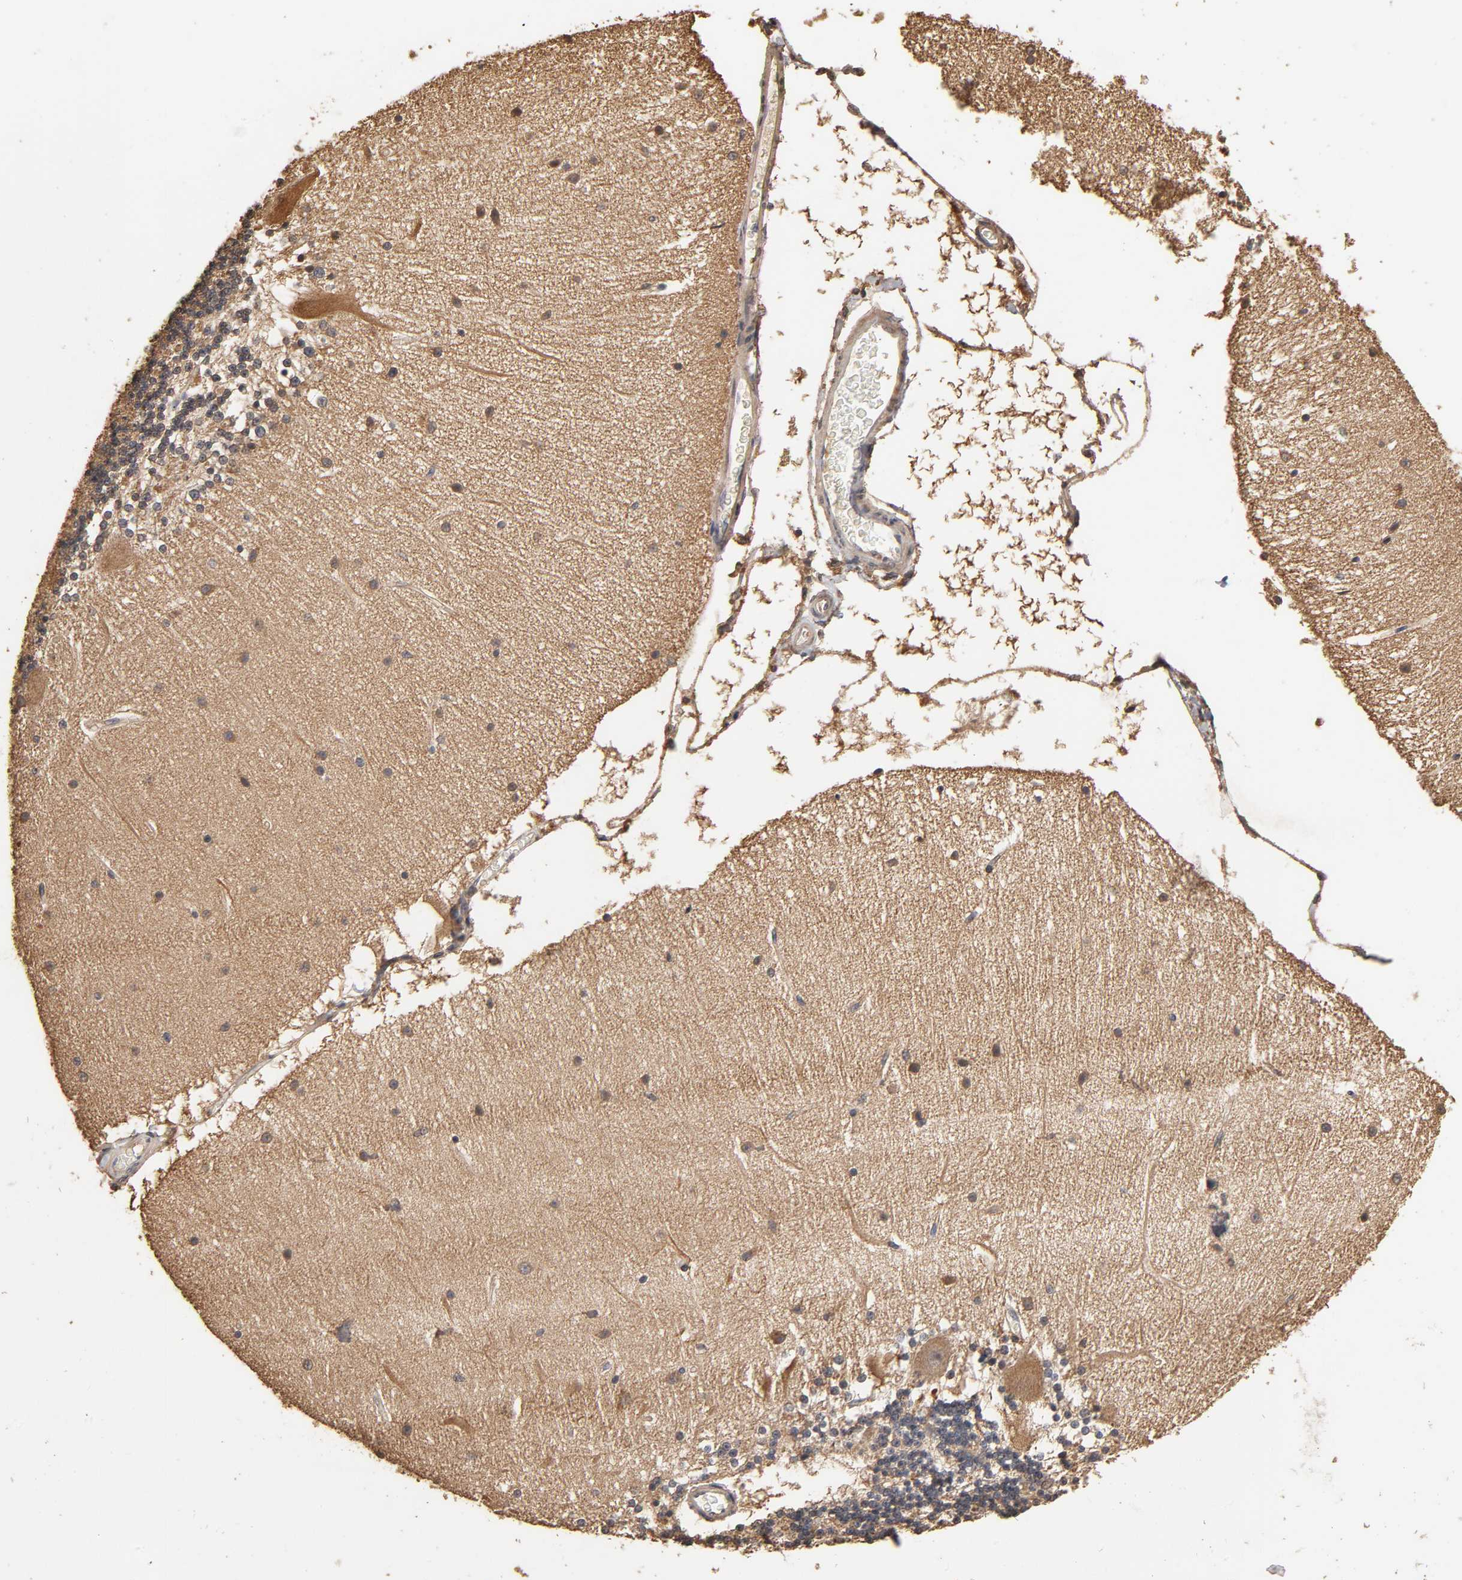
{"staining": {"intensity": "moderate", "quantity": ">75%", "location": "cytoplasmic/membranous"}, "tissue": "cerebellum", "cell_type": "Cells in granular layer", "image_type": "normal", "snomed": [{"axis": "morphology", "description": "Normal tissue, NOS"}, {"axis": "topography", "description": "Cerebellum"}], "caption": "A micrograph of human cerebellum stained for a protein shows moderate cytoplasmic/membranous brown staining in cells in granular layer.", "gene": "ARHGEF7", "patient": {"sex": "female", "age": 54}}